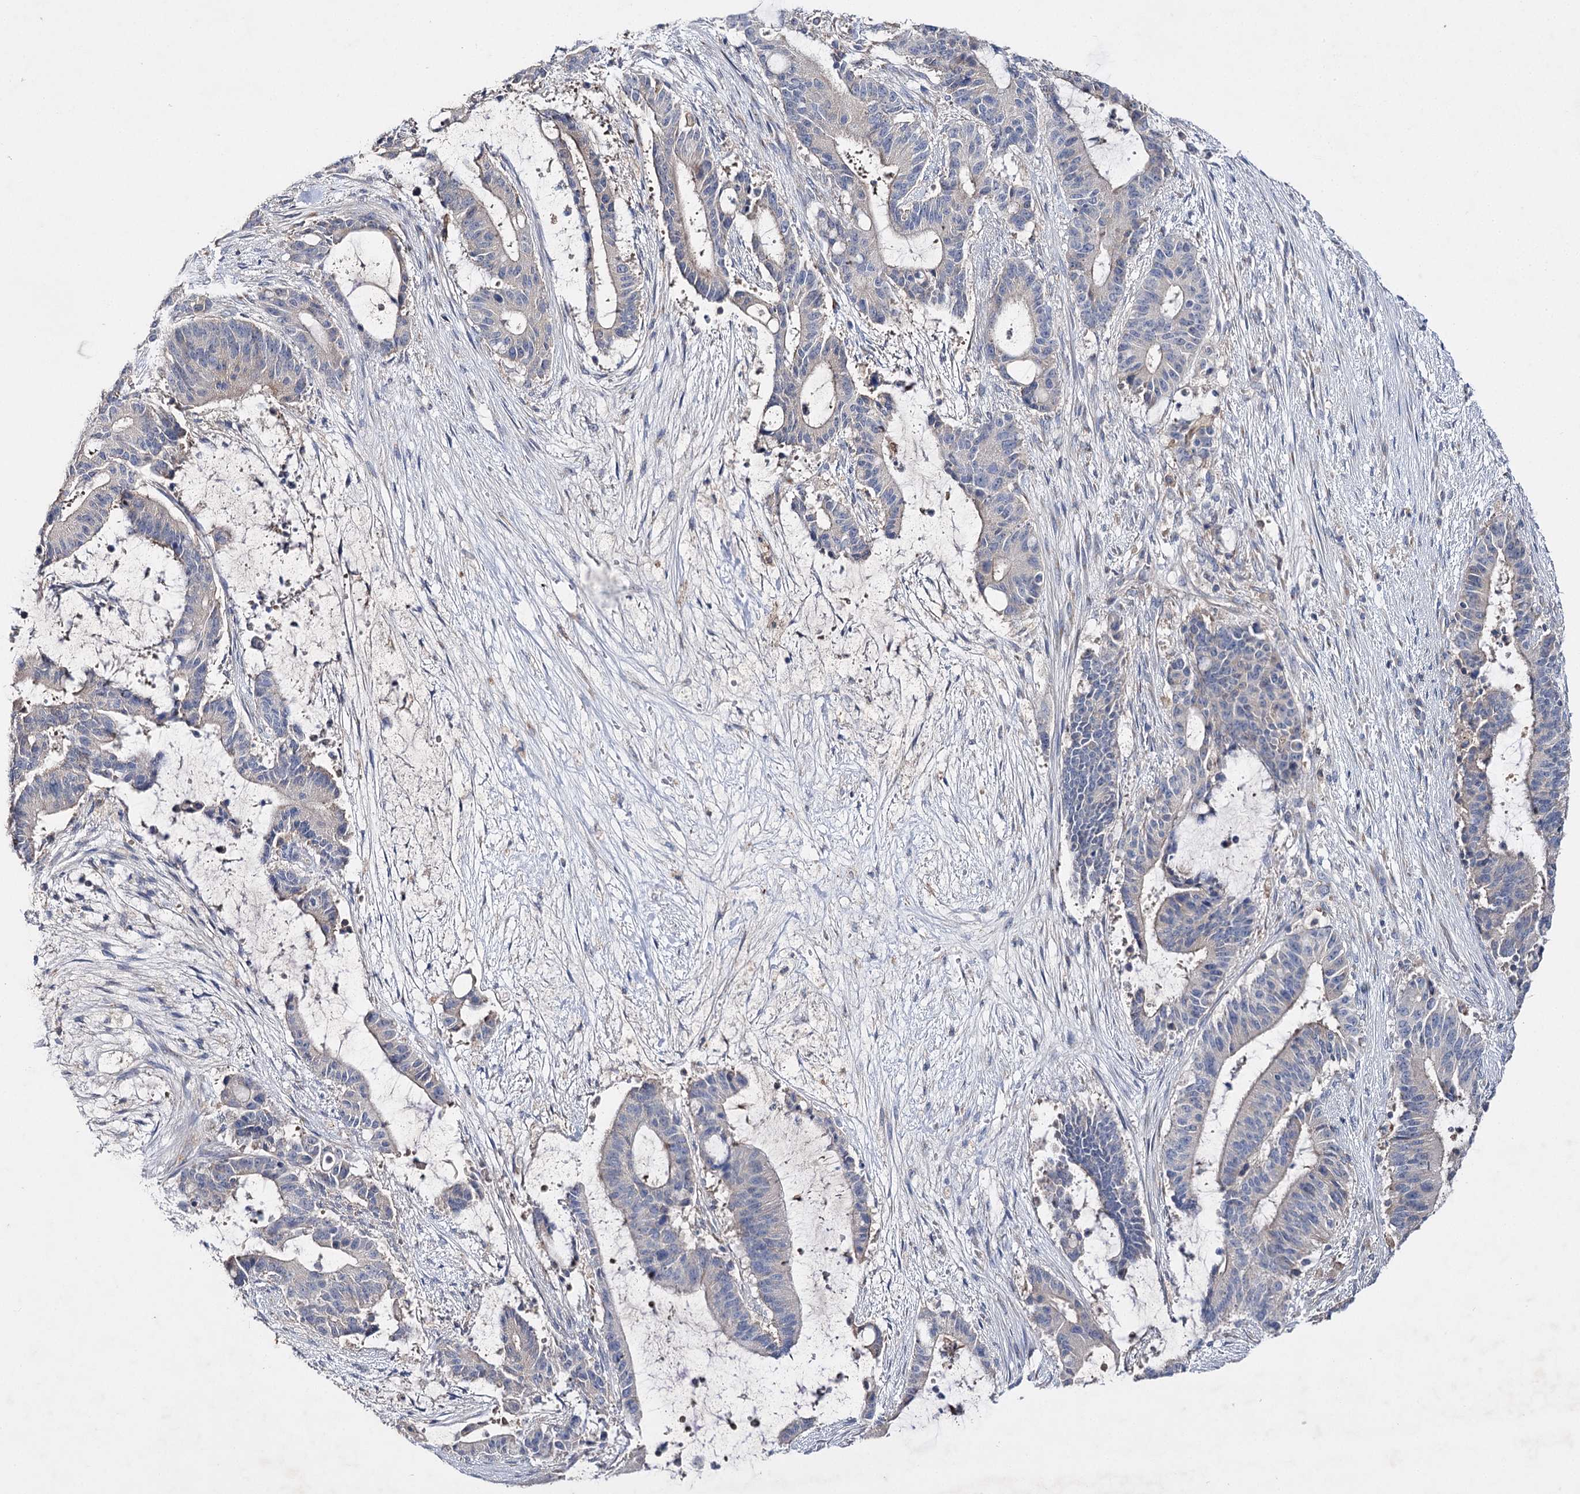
{"staining": {"intensity": "negative", "quantity": "none", "location": "none"}, "tissue": "liver cancer", "cell_type": "Tumor cells", "image_type": "cancer", "snomed": [{"axis": "morphology", "description": "Normal tissue, NOS"}, {"axis": "morphology", "description": "Cholangiocarcinoma"}, {"axis": "topography", "description": "Liver"}, {"axis": "topography", "description": "Peripheral nerve tissue"}], "caption": "A micrograph of human liver cancer (cholangiocarcinoma) is negative for staining in tumor cells.", "gene": "IL1RAP", "patient": {"sex": "female", "age": 73}}